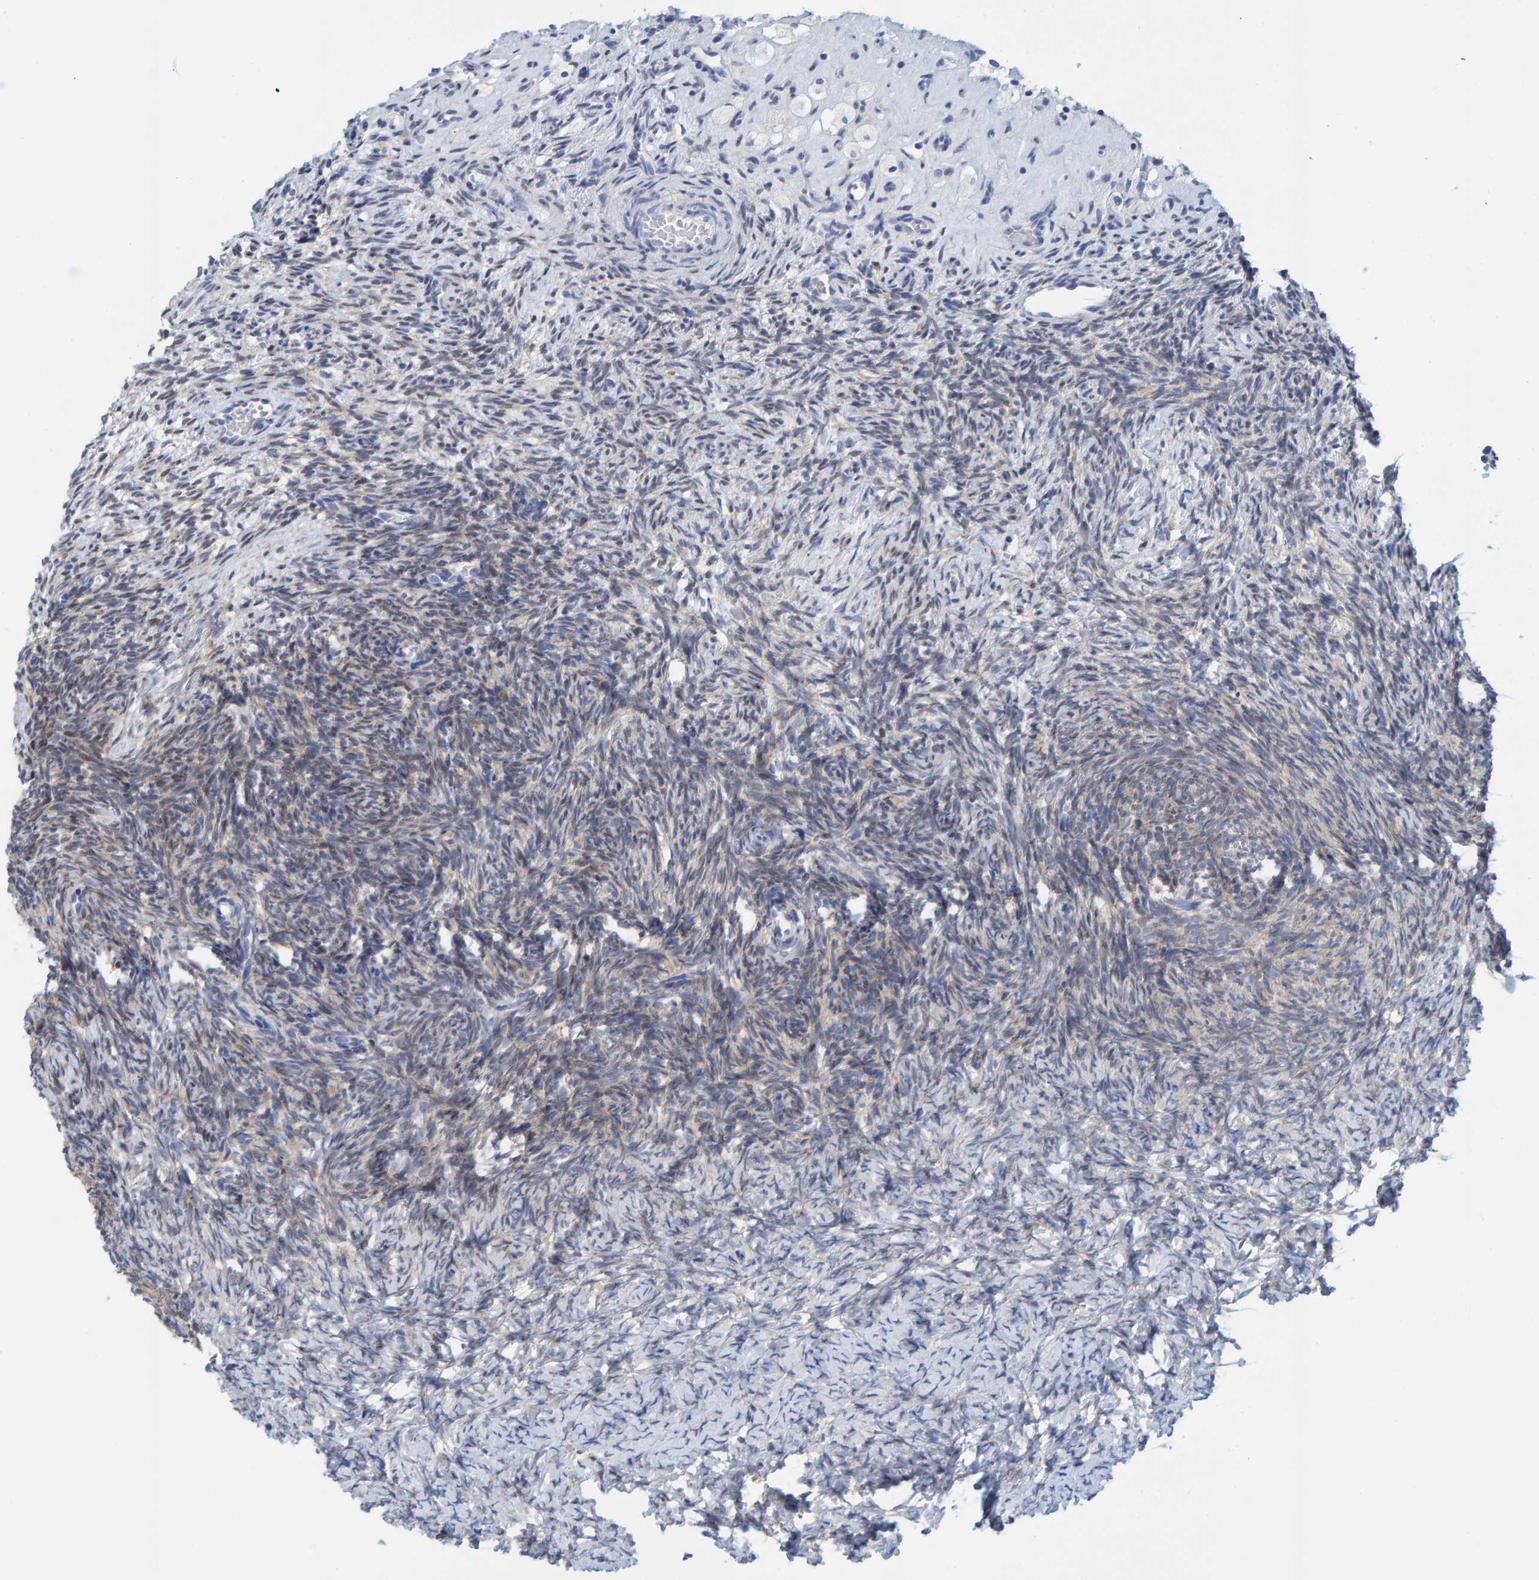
{"staining": {"intensity": "moderate", "quantity": ">75%", "location": "cytoplasmic/membranous"}, "tissue": "ovary", "cell_type": "Follicle cells", "image_type": "normal", "snomed": [{"axis": "morphology", "description": "Normal tissue, NOS"}, {"axis": "topography", "description": "Ovary"}], "caption": "An image of ovary stained for a protein exhibits moderate cytoplasmic/membranous brown staining in follicle cells.", "gene": "KLHL11", "patient": {"sex": "female", "age": 34}}